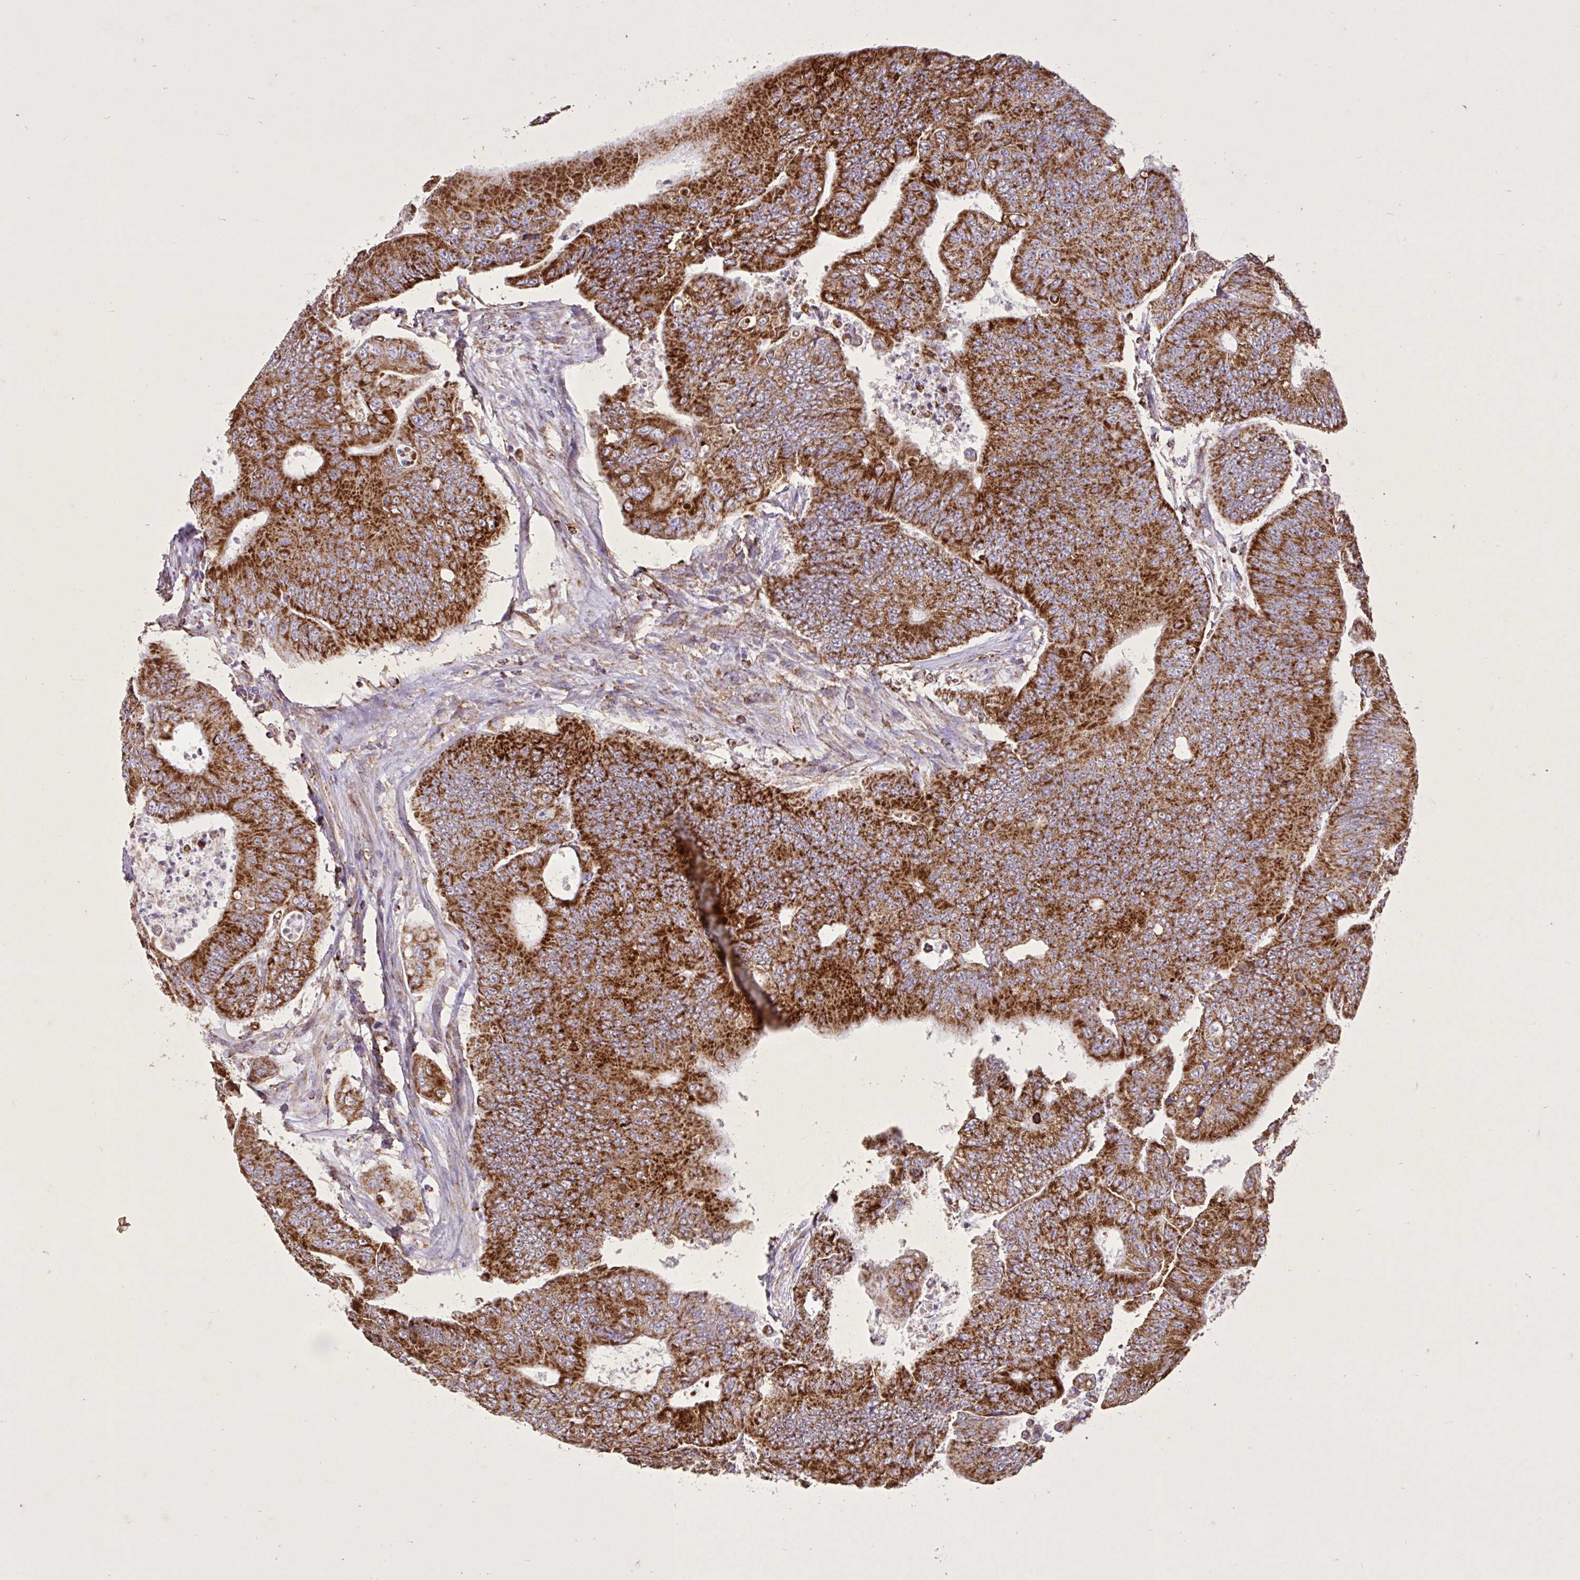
{"staining": {"intensity": "strong", "quantity": ">75%", "location": "cytoplasmic/membranous"}, "tissue": "colorectal cancer", "cell_type": "Tumor cells", "image_type": "cancer", "snomed": [{"axis": "morphology", "description": "Adenocarcinoma, NOS"}, {"axis": "topography", "description": "Colon"}], "caption": "Tumor cells demonstrate high levels of strong cytoplasmic/membranous positivity in about >75% of cells in colorectal adenocarcinoma.", "gene": "AGK", "patient": {"sex": "female", "age": 48}}